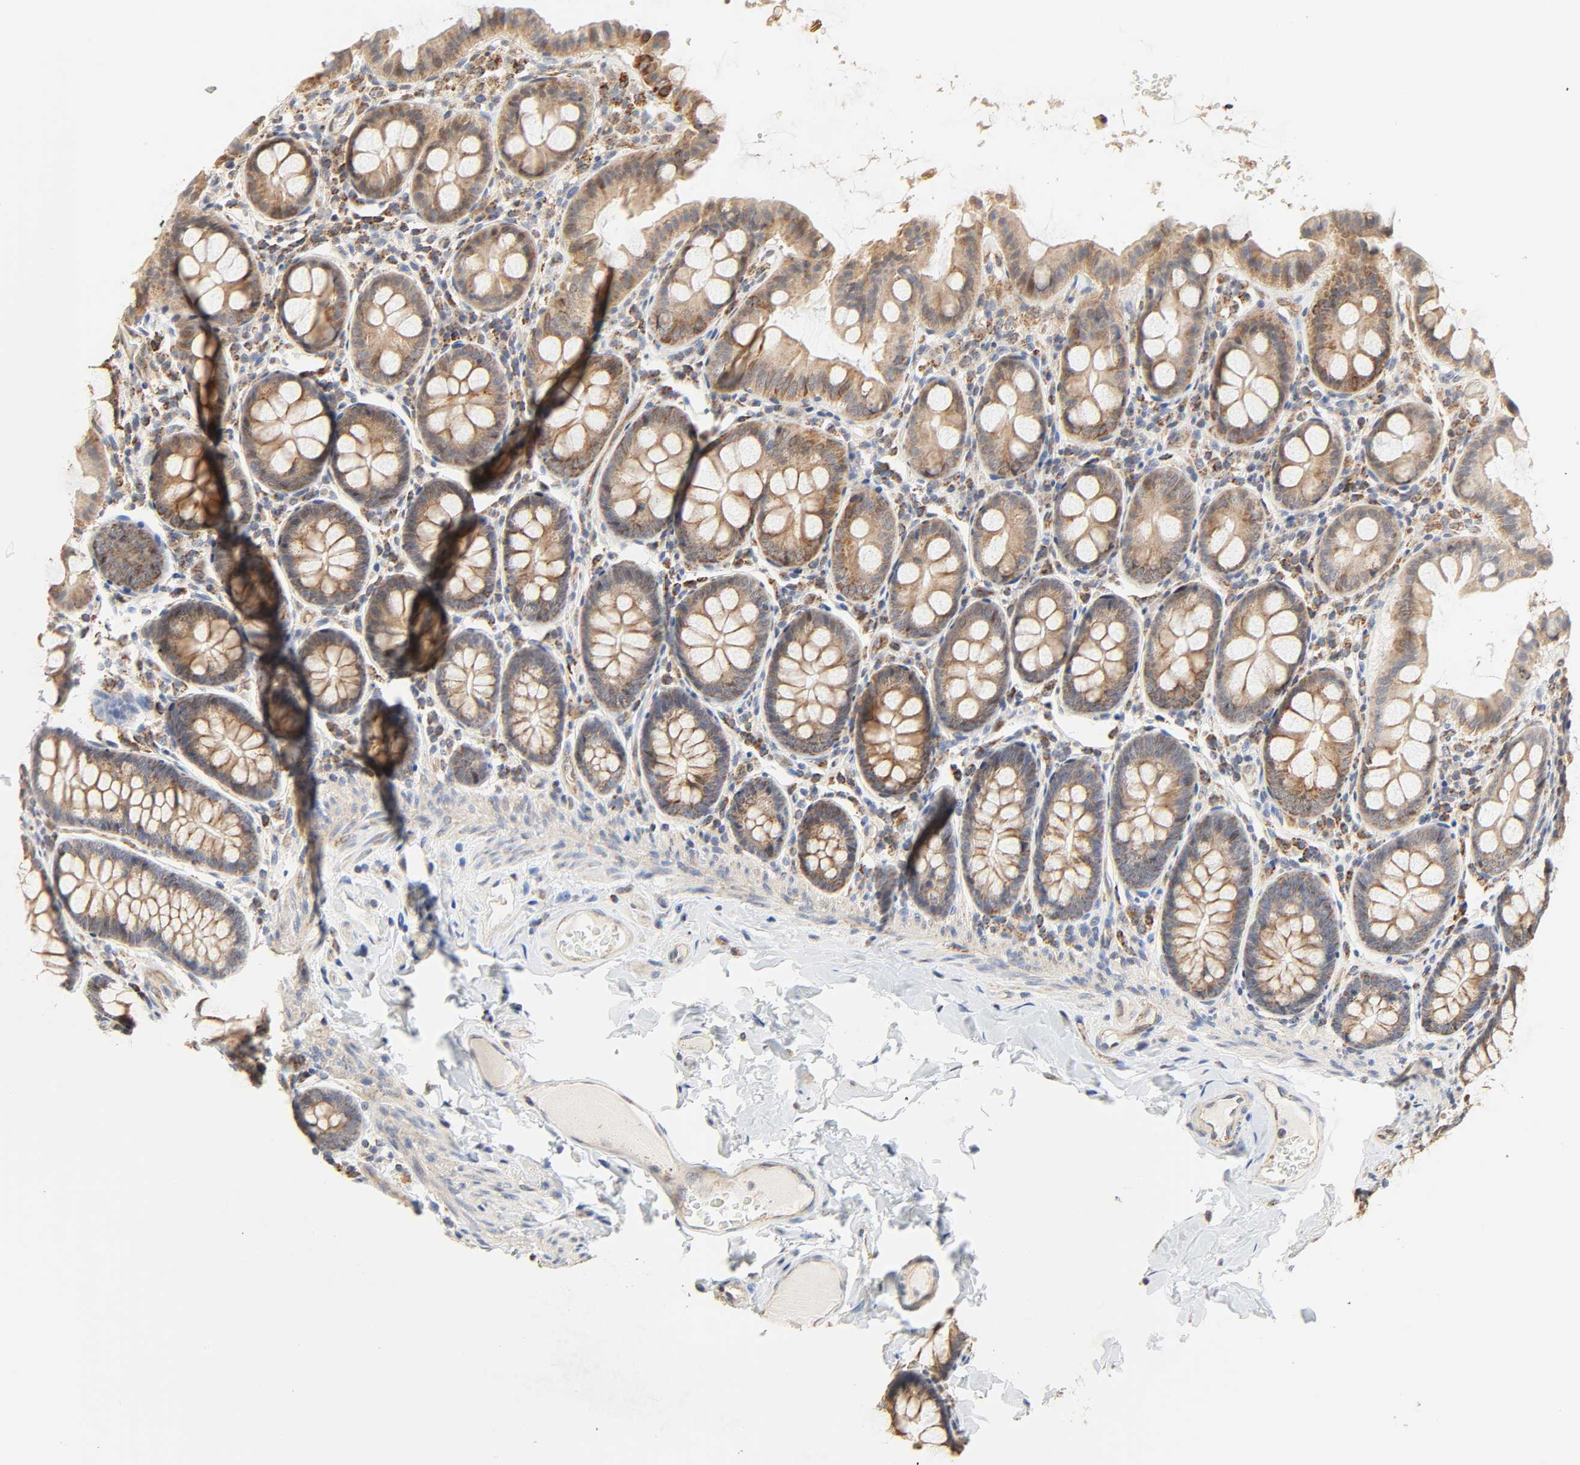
{"staining": {"intensity": "moderate", "quantity": ">75%", "location": "cytoplasmic/membranous"}, "tissue": "colon", "cell_type": "Endothelial cells", "image_type": "normal", "snomed": [{"axis": "morphology", "description": "Normal tissue, NOS"}, {"axis": "topography", "description": "Colon"}], "caption": "Approximately >75% of endothelial cells in benign human colon exhibit moderate cytoplasmic/membranous protein expression as visualized by brown immunohistochemical staining.", "gene": "ZMAT5", "patient": {"sex": "female", "age": 61}}